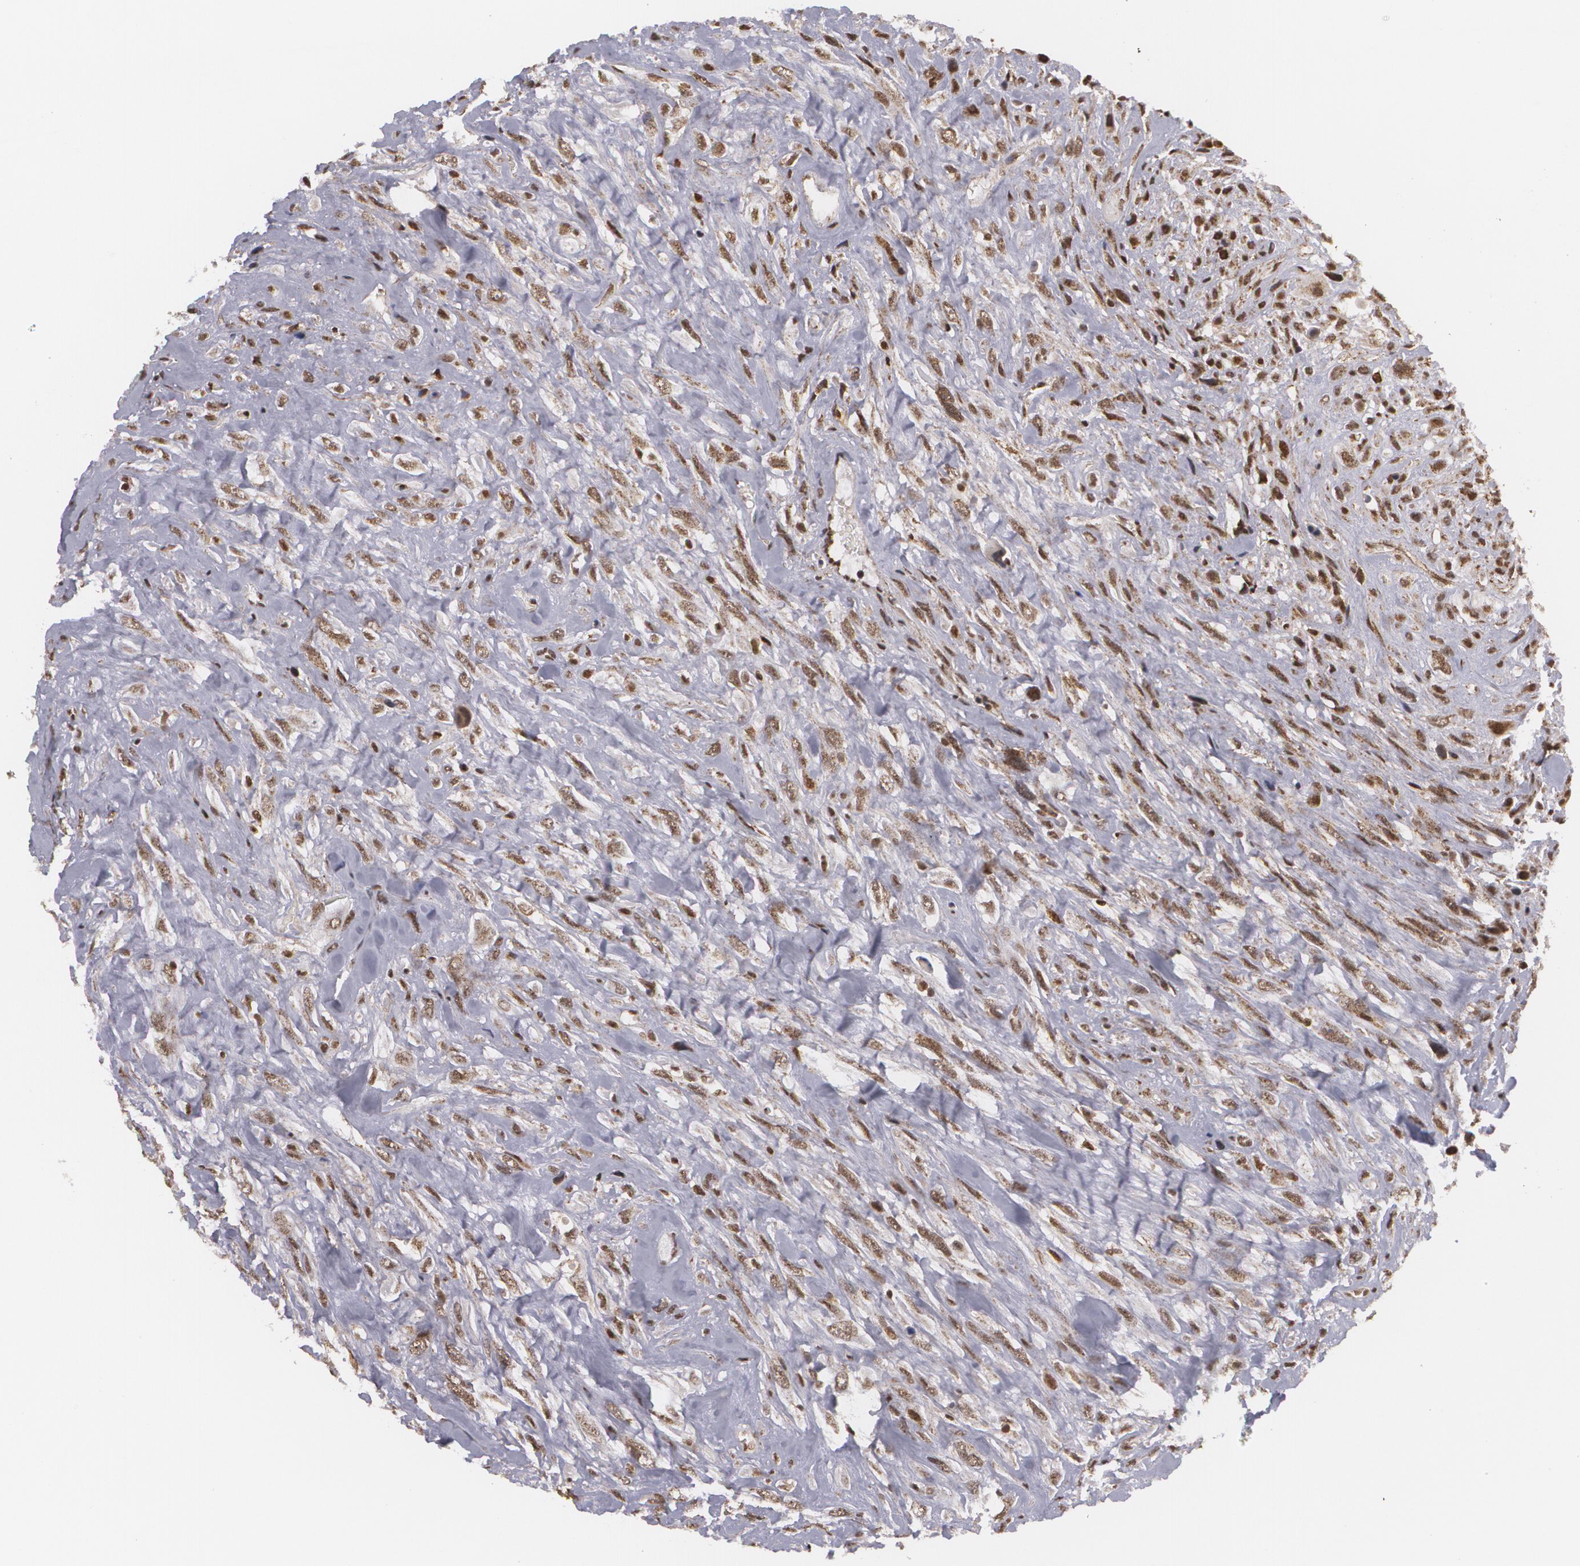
{"staining": {"intensity": "moderate", "quantity": ">75%", "location": "nuclear"}, "tissue": "breast cancer", "cell_type": "Tumor cells", "image_type": "cancer", "snomed": [{"axis": "morphology", "description": "Neoplasm, malignant, NOS"}, {"axis": "topography", "description": "Breast"}], "caption": "Moderate nuclear protein expression is identified in about >75% of tumor cells in breast cancer. Immunohistochemistry stains the protein in brown and the nuclei are stained blue.", "gene": "MXD1", "patient": {"sex": "female", "age": 50}}